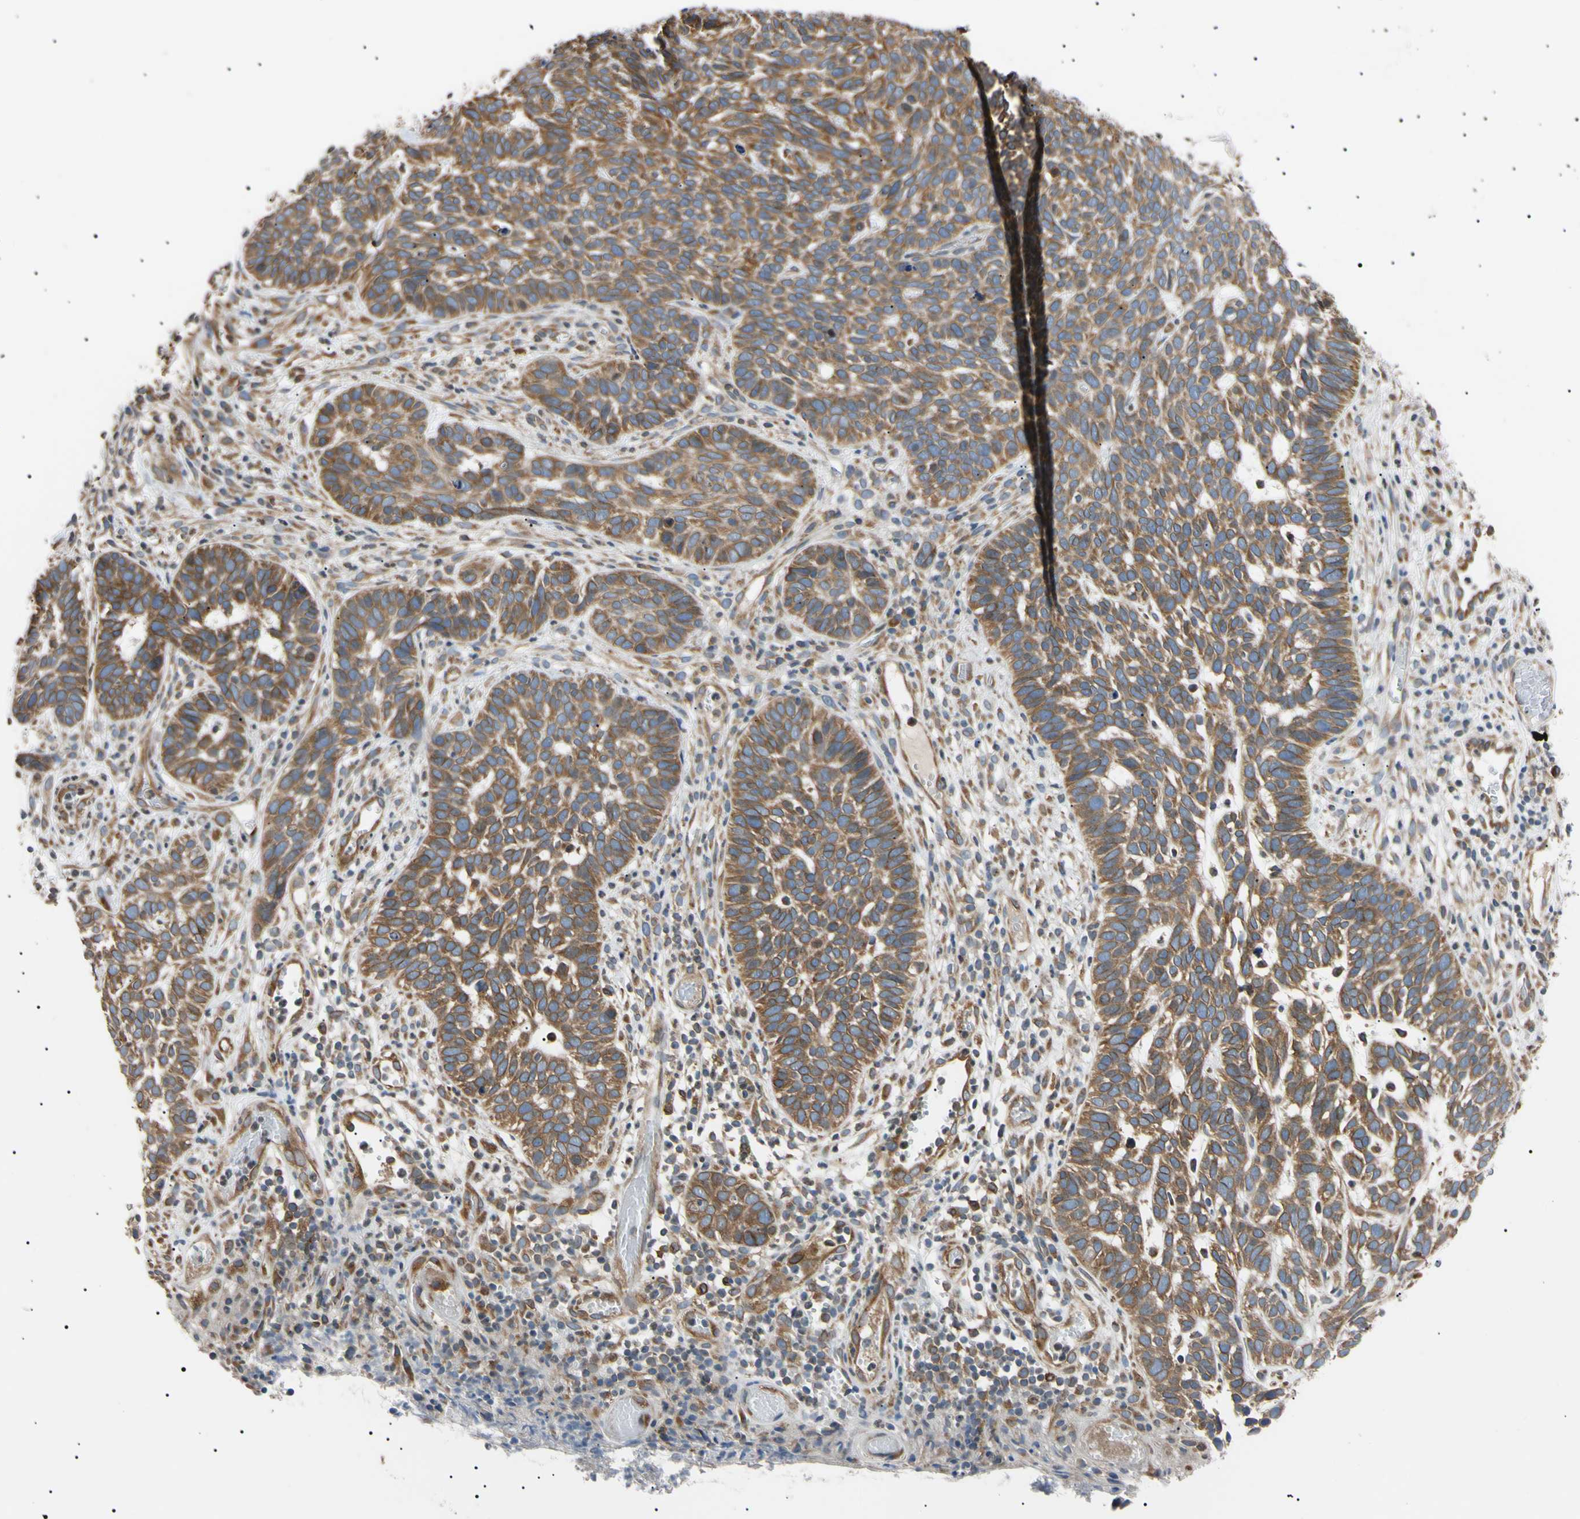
{"staining": {"intensity": "strong", "quantity": ">75%", "location": "cytoplasmic/membranous"}, "tissue": "skin cancer", "cell_type": "Tumor cells", "image_type": "cancer", "snomed": [{"axis": "morphology", "description": "Basal cell carcinoma"}, {"axis": "topography", "description": "Skin"}], "caption": "A brown stain highlights strong cytoplasmic/membranous positivity of a protein in basal cell carcinoma (skin) tumor cells.", "gene": "VAPA", "patient": {"sex": "male", "age": 87}}